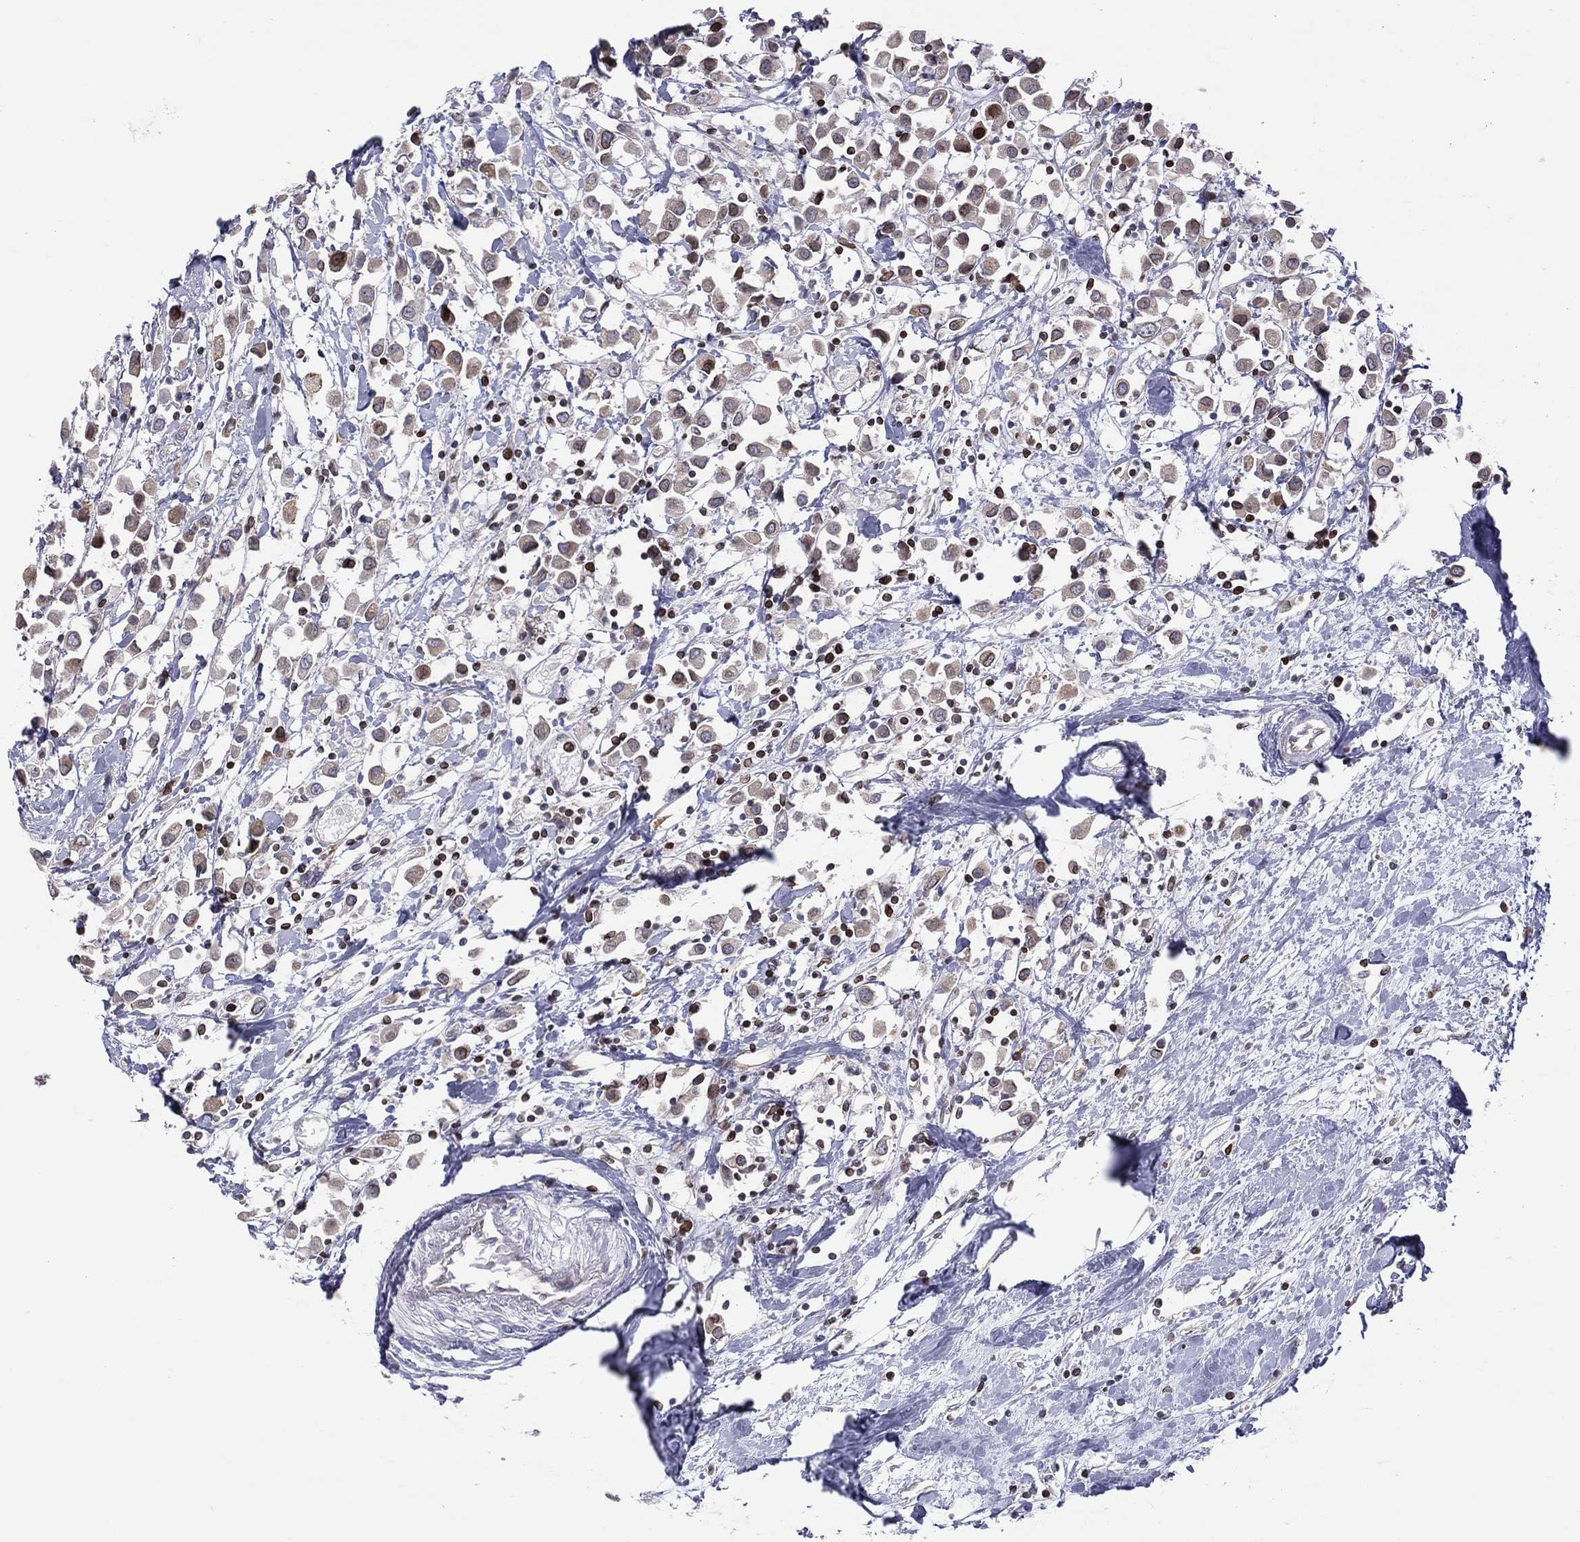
{"staining": {"intensity": "moderate", "quantity": "<25%", "location": "cytoplasmic/membranous"}, "tissue": "breast cancer", "cell_type": "Tumor cells", "image_type": "cancer", "snomed": [{"axis": "morphology", "description": "Duct carcinoma"}, {"axis": "topography", "description": "Breast"}], "caption": "Human intraductal carcinoma (breast) stained with a brown dye demonstrates moderate cytoplasmic/membranous positive expression in approximately <25% of tumor cells.", "gene": "DBF4B", "patient": {"sex": "female", "age": 61}}